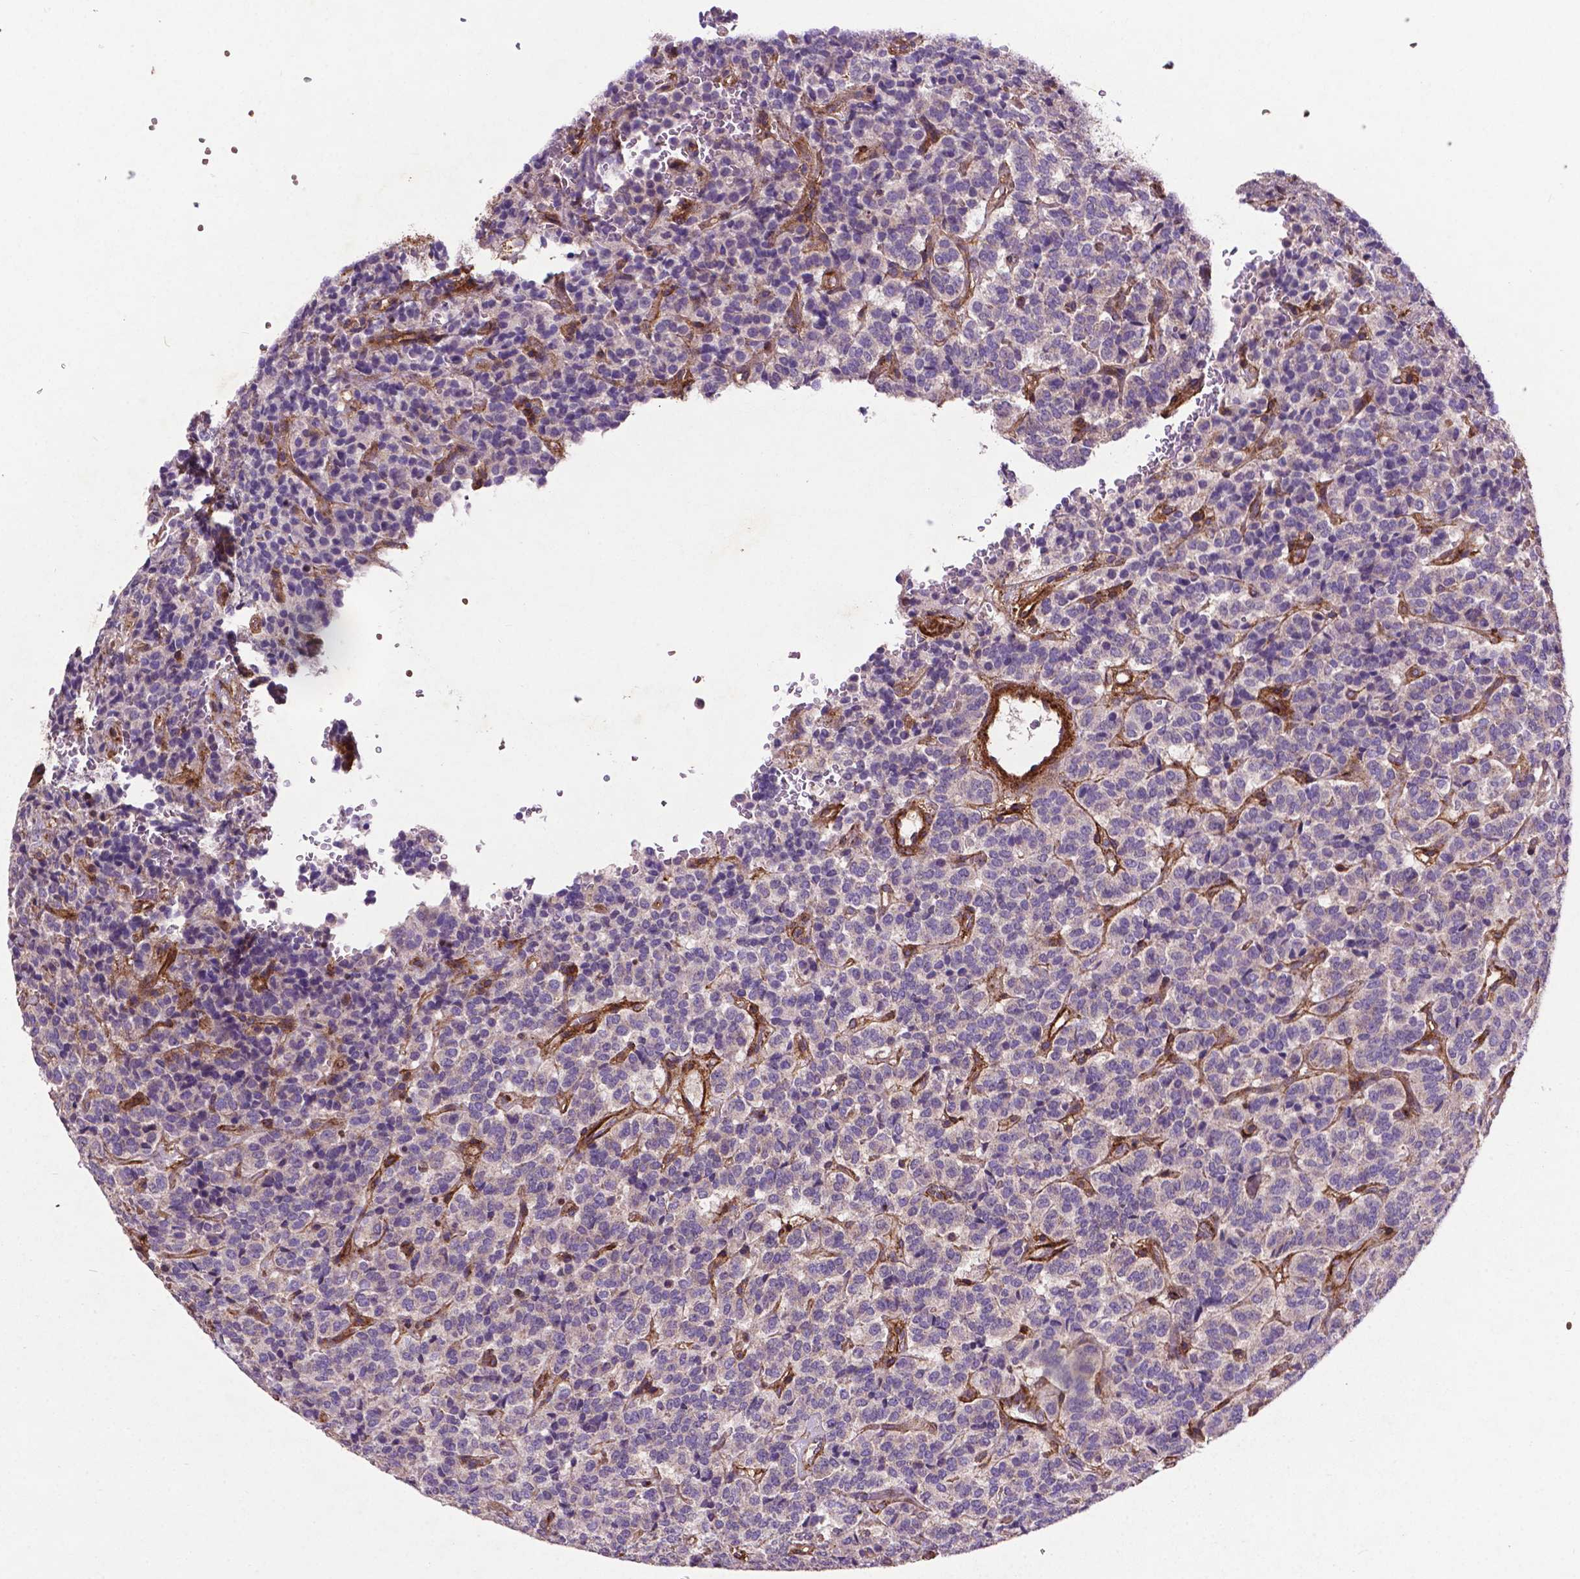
{"staining": {"intensity": "negative", "quantity": "none", "location": "none"}, "tissue": "carcinoid", "cell_type": "Tumor cells", "image_type": "cancer", "snomed": [{"axis": "morphology", "description": "Carcinoid, malignant, NOS"}, {"axis": "topography", "description": "Pancreas"}], "caption": "This is an immunohistochemistry micrograph of carcinoid (malignant). There is no staining in tumor cells.", "gene": "RRAS", "patient": {"sex": "male", "age": 36}}